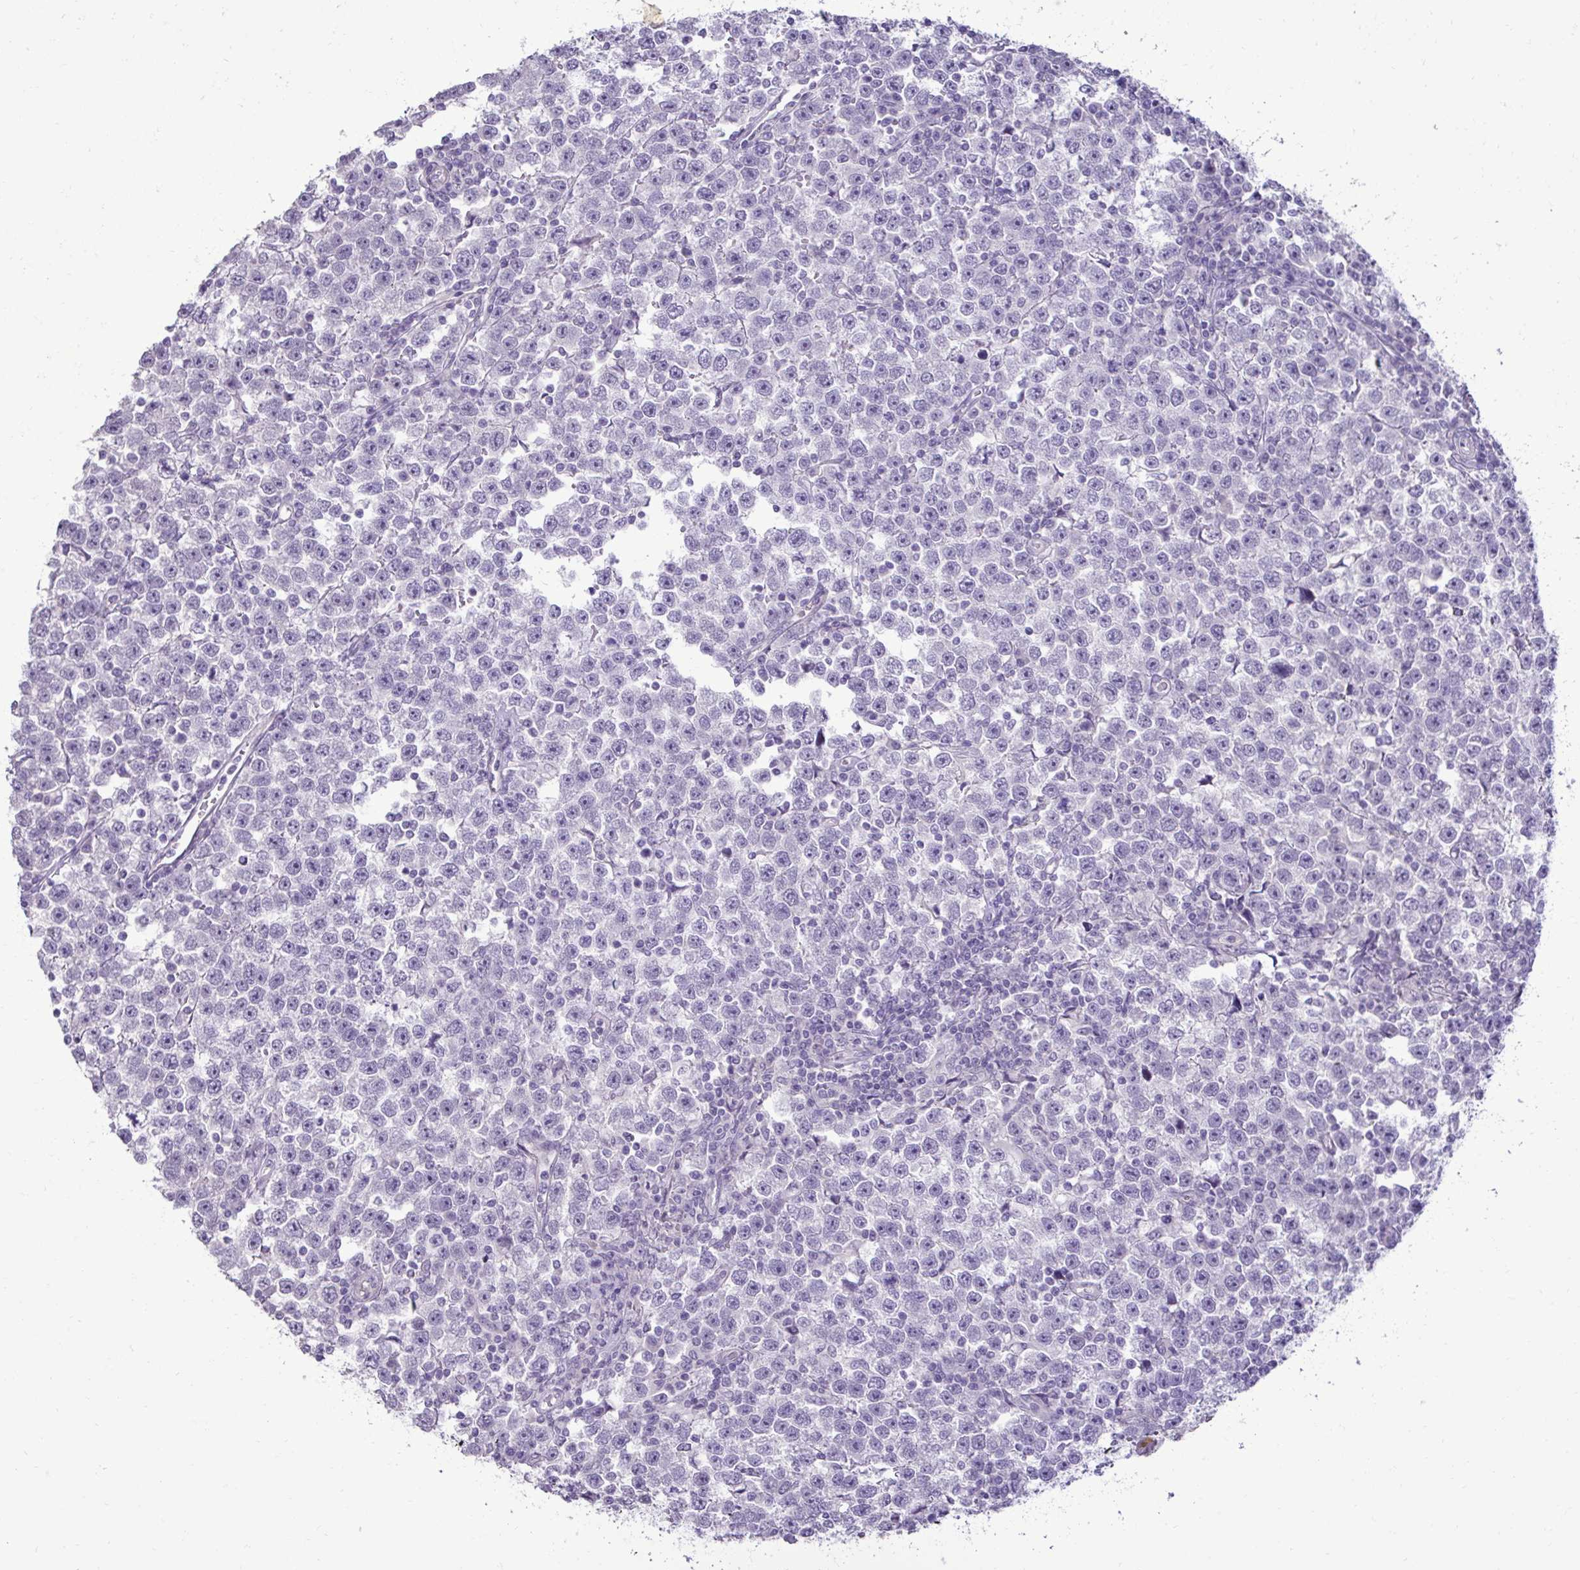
{"staining": {"intensity": "negative", "quantity": "none", "location": "none"}, "tissue": "testis cancer", "cell_type": "Tumor cells", "image_type": "cancer", "snomed": [{"axis": "morphology", "description": "Seminoma, NOS"}, {"axis": "topography", "description": "Testis"}], "caption": "The micrograph shows no significant staining in tumor cells of testis seminoma. The staining is performed using DAB (3,3'-diaminobenzidine) brown chromogen with nuclei counter-stained in using hematoxylin.", "gene": "SLC30A3", "patient": {"sex": "male", "age": 43}}